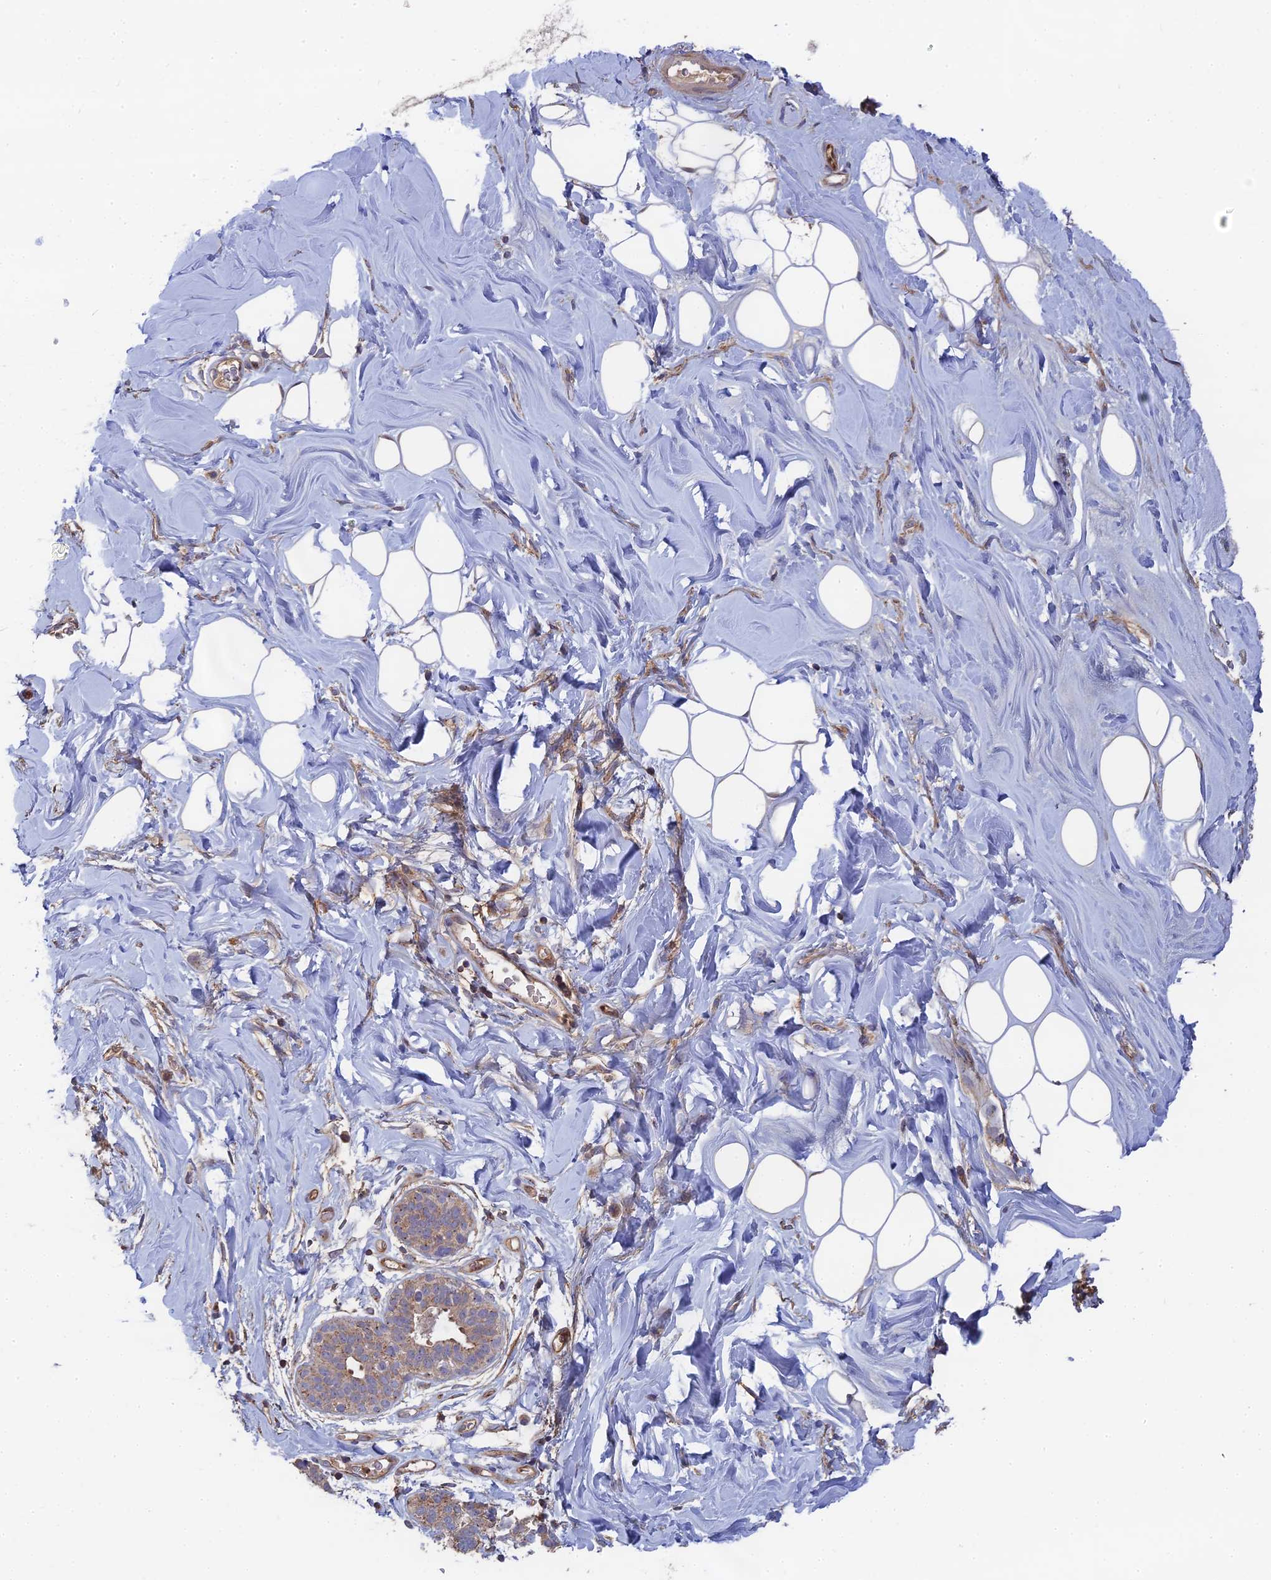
{"staining": {"intensity": "weak", "quantity": "25%-75%", "location": "cytoplasmic/membranous"}, "tissue": "adipose tissue", "cell_type": "Adipocytes", "image_type": "normal", "snomed": [{"axis": "morphology", "description": "Normal tissue, NOS"}, {"axis": "topography", "description": "Breast"}], "caption": "Brown immunohistochemical staining in normal adipose tissue displays weak cytoplasmic/membranous staining in about 25%-75% of adipocytes.", "gene": "RPIA", "patient": {"sex": "female", "age": 26}}